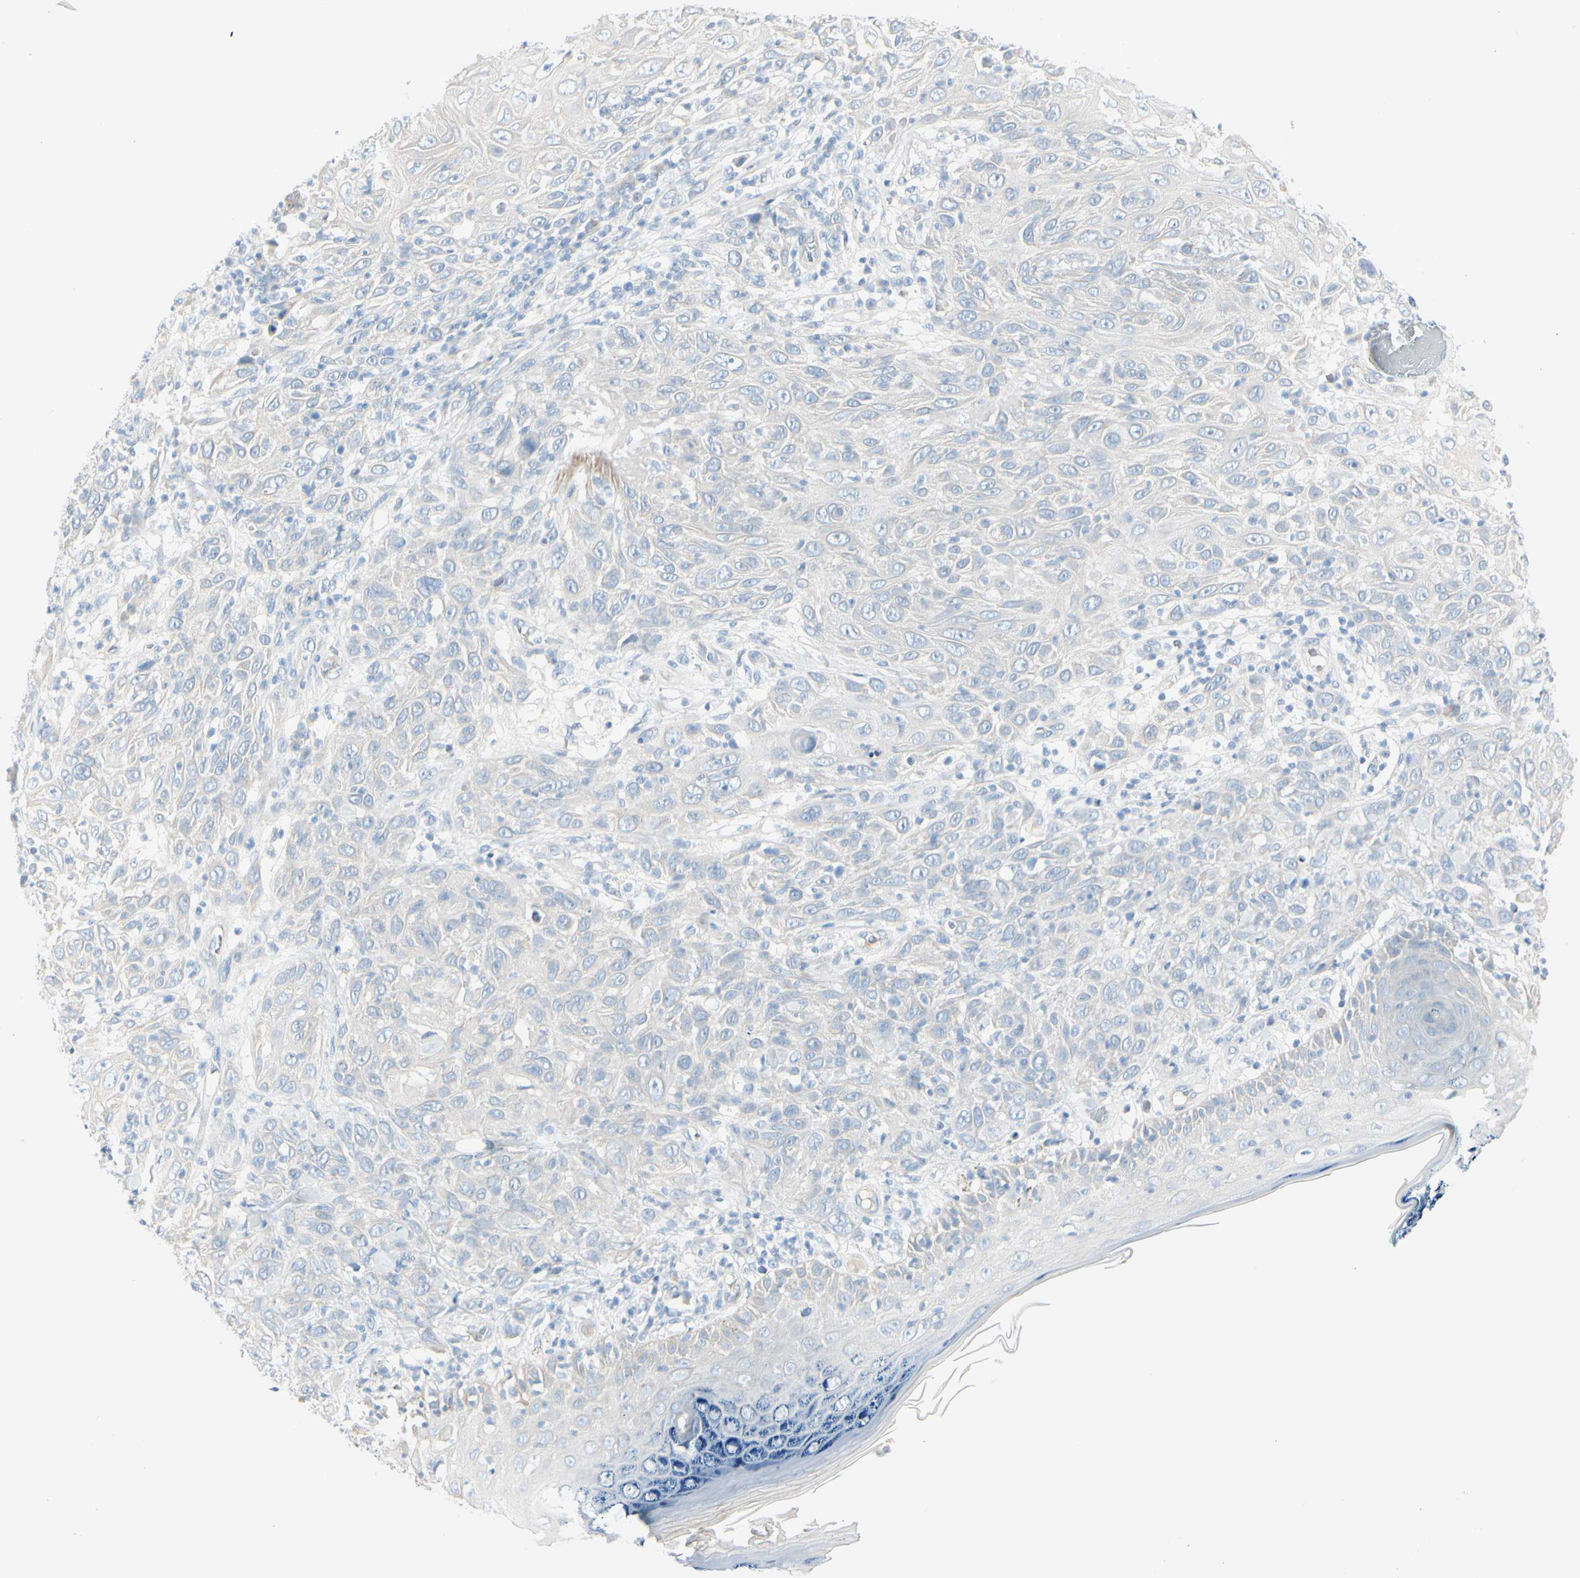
{"staining": {"intensity": "weak", "quantity": "<25%", "location": "cytoplasmic/membranous"}, "tissue": "skin cancer", "cell_type": "Tumor cells", "image_type": "cancer", "snomed": [{"axis": "morphology", "description": "Squamous cell carcinoma, NOS"}, {"axis": "topography", "description": "Skin"}], "caption": "Immunohistochemical staining of squamous cell carcinoma (skin) shows no significant staining in tumor cells.", "gene": "CDHR5", "patient": {"sex": "female", "age": 88}}